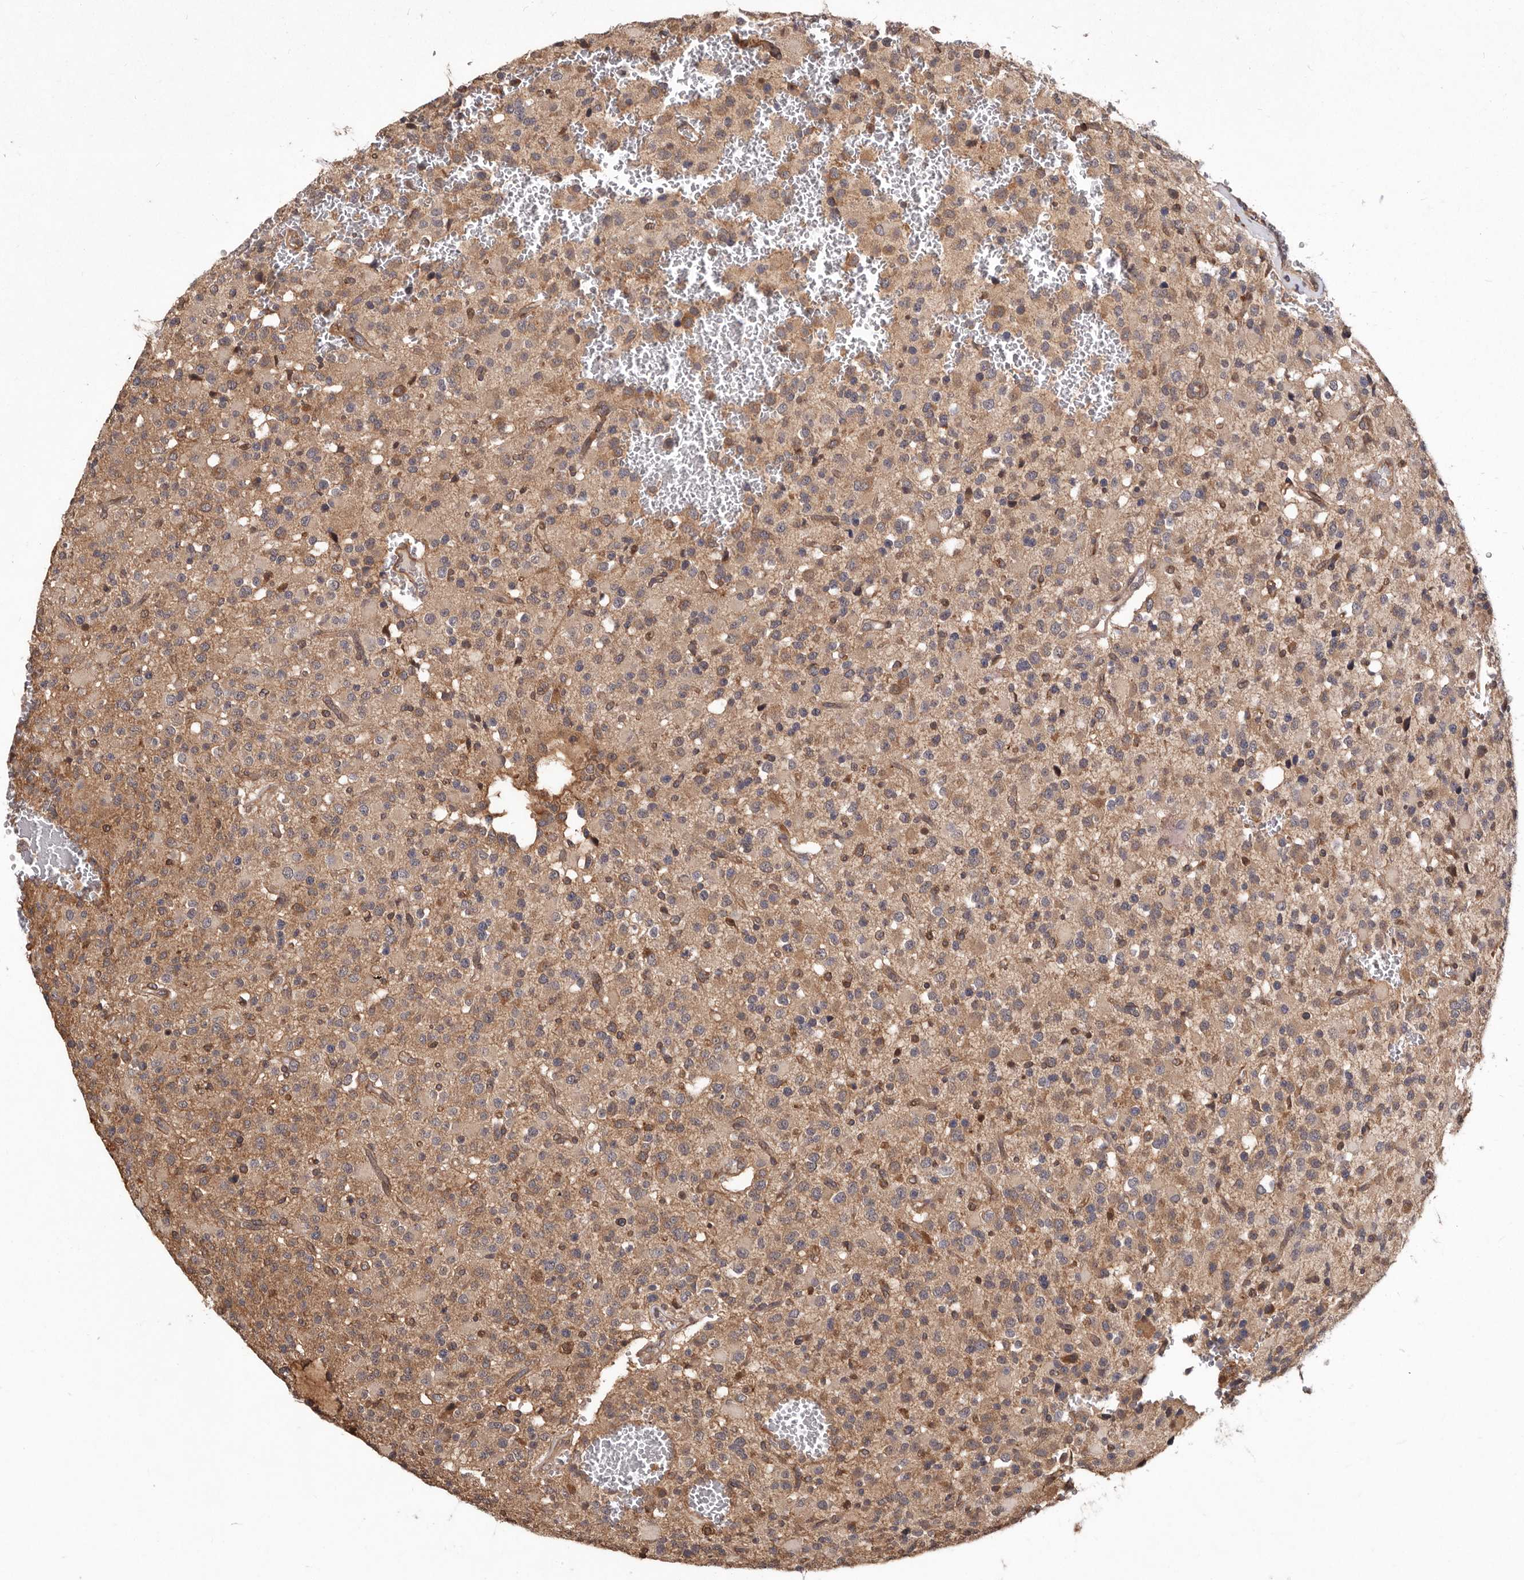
{"staining": {"intensity": "weak", "quantity": "25%-75%", "location": "cytoplasmic/membranous"}, "tissue": "glioma", "cell_type": "Tumor cells", "image_type": "cancer", "snomed": [{"axis": "morphology", "description": "Glioma, malignant, High grade"}, {"axis": "topography", "description": "Brain"}], "caption": "Immunohistochemistry (IHC) histopathology image of glioma stained for a protein (brown), which shows low levels of weak cytoplasmic/membranous expression in approximately 25%-75% of tumor cells.", "gene": "RRM2B", "patient": {"sex": "male", "age": 34}}